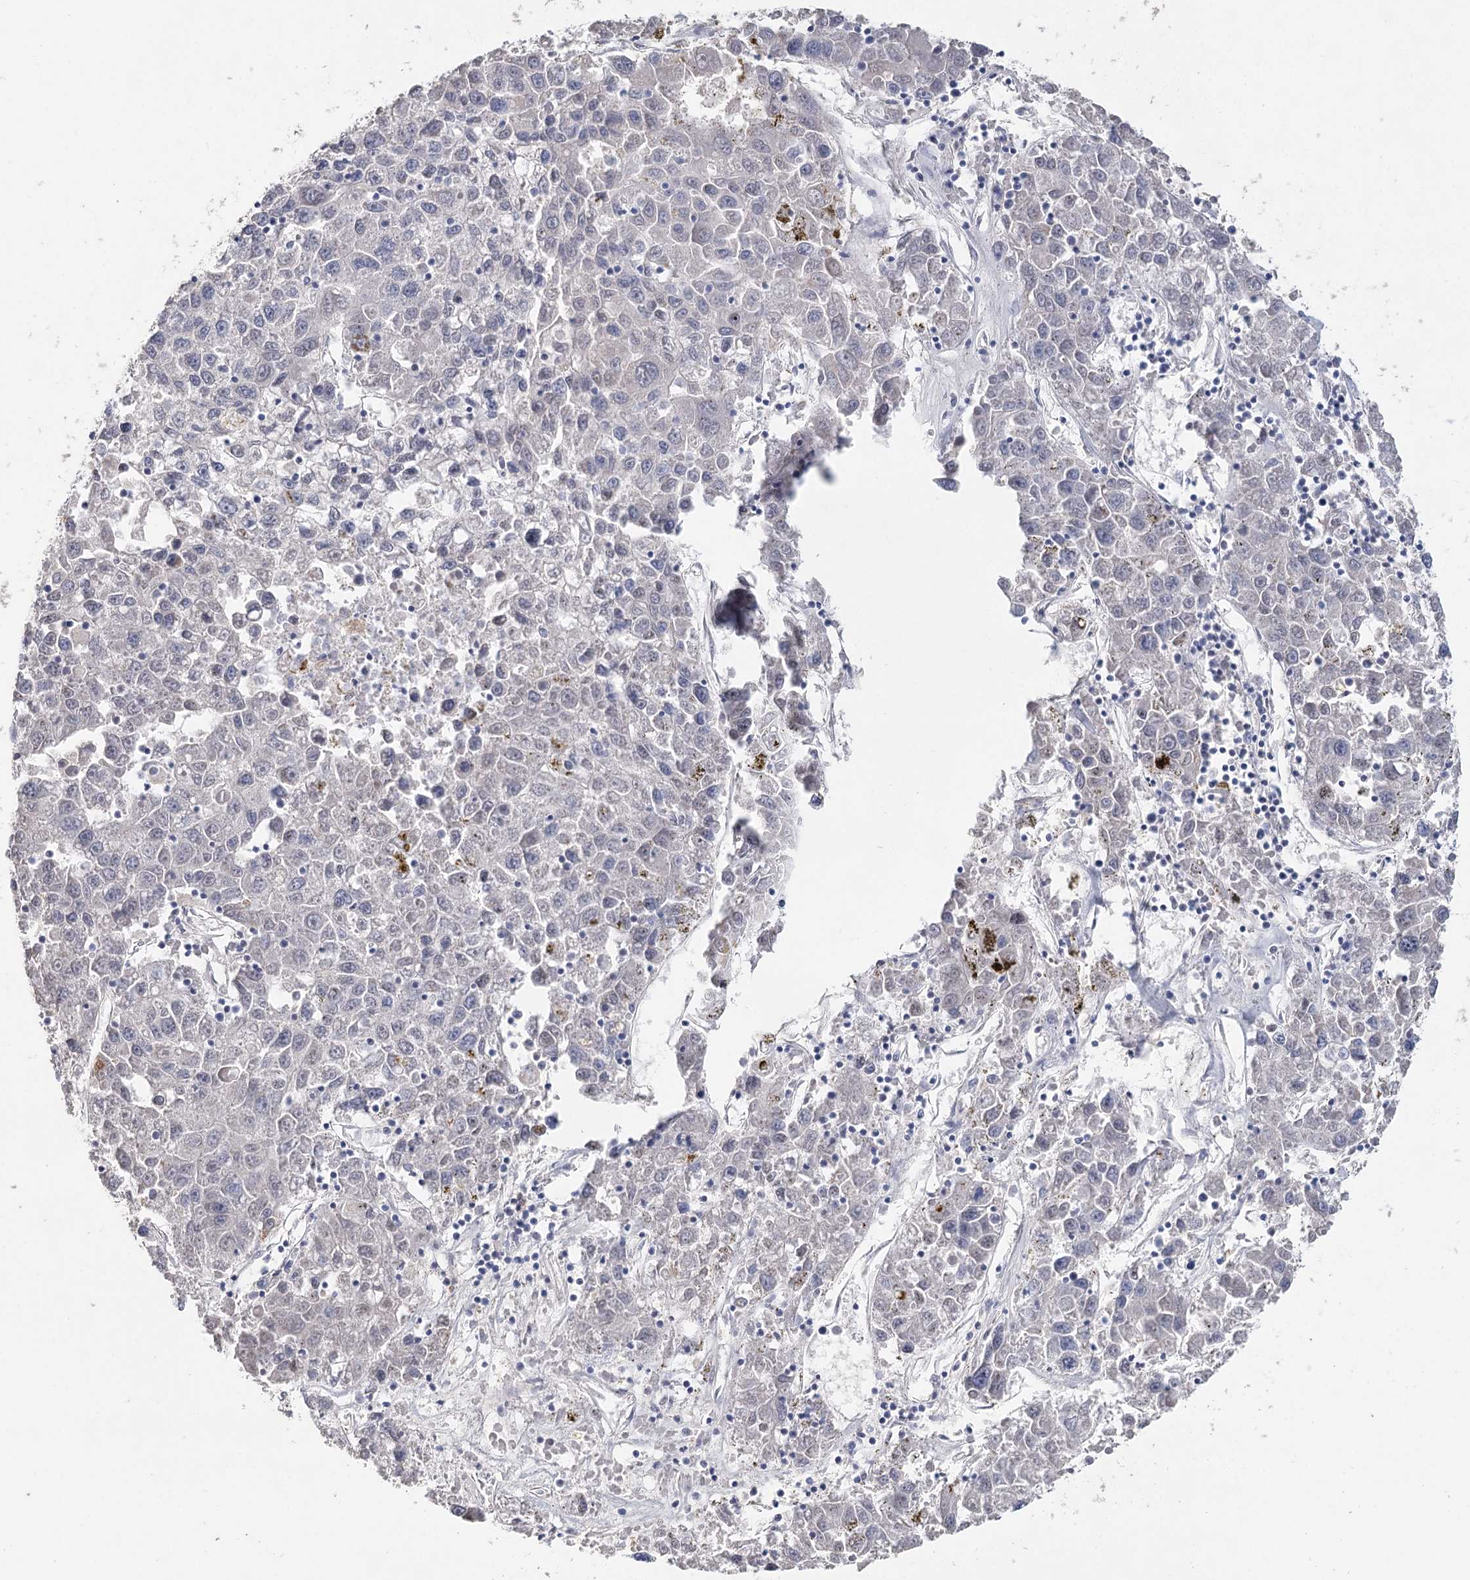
{"staining": {"intensity": "negative", "quantity": "none", "location": "none"}, "tissue": "liver cancer", "cell_type": "Tumor cells", "image_type": "cancer", "snomed": [{"axis": "morphology", "description": "Carcinoma, Hepatocellular, NOS"}, {"axis": "topography", "description": "Liver"}], "caption": "A histopathology image of human liver cancer (hepatocellular carcinoma) is negative for staining in tumor cells.", "gene": "ARHGAP44", "patient": {"sex": "male", "age": 49}}